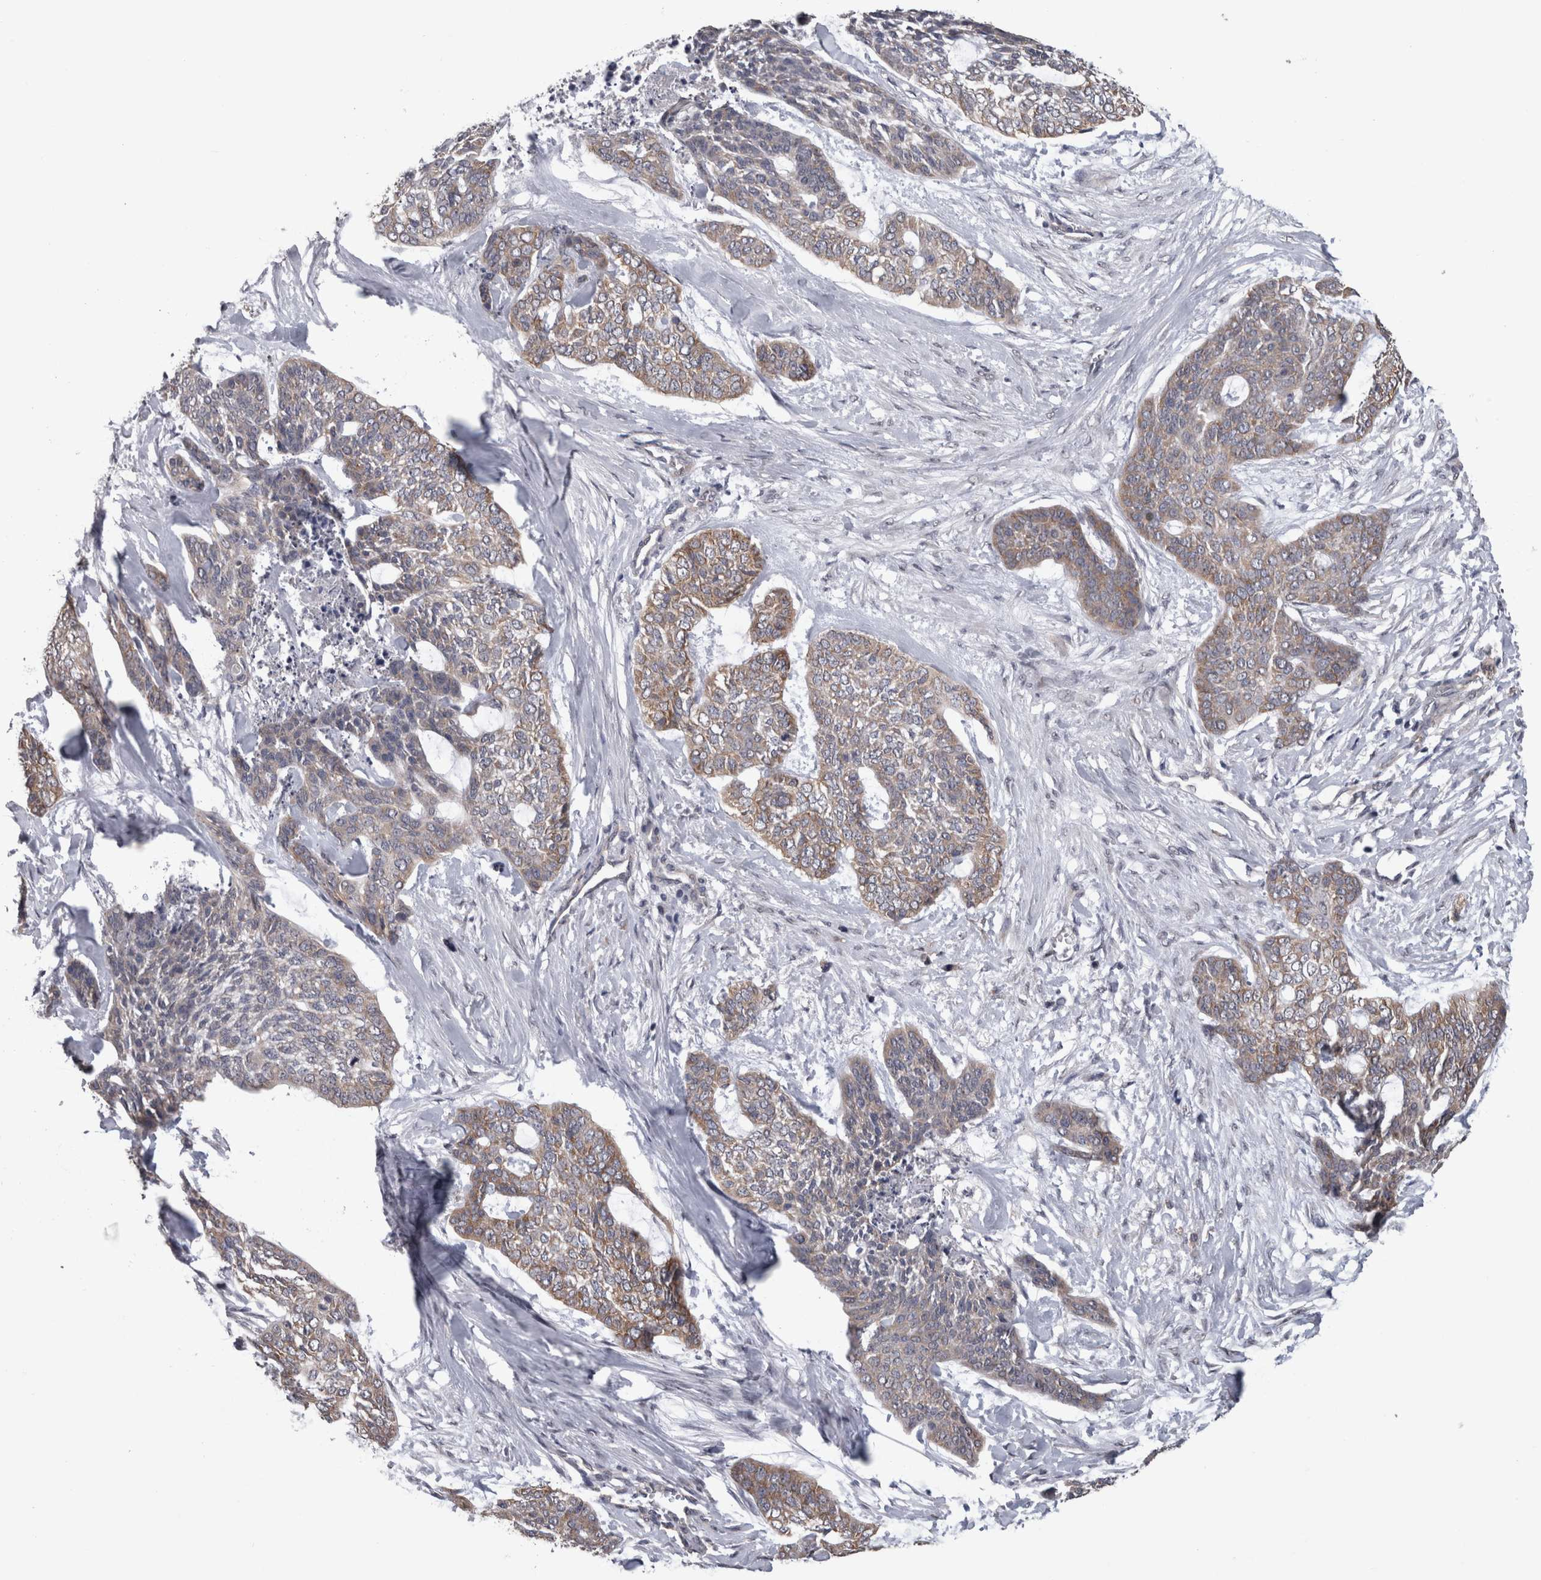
{"staining": {"intensity": "weak", "quantity": ">75%", "location": "cytoplasmic/membranous"}, "tissue": "skin cancer", "cell_type": "Tumor cells", "image_type": "cancer", "snomed": [{"axis": "morphology", "description": "Basal cell carcinoma"}, {"axis": "topography", "description": "Skin"}], "caption": "A high-resolution photomicrograph shows IHC staining of skin basal cell carcinoma, which exhibits weak cytoplasmic/membranous positivity in approximately >75% of tumor cells.", "gene": "DDX6", "patient": {"sex": "female", "age": 64}}